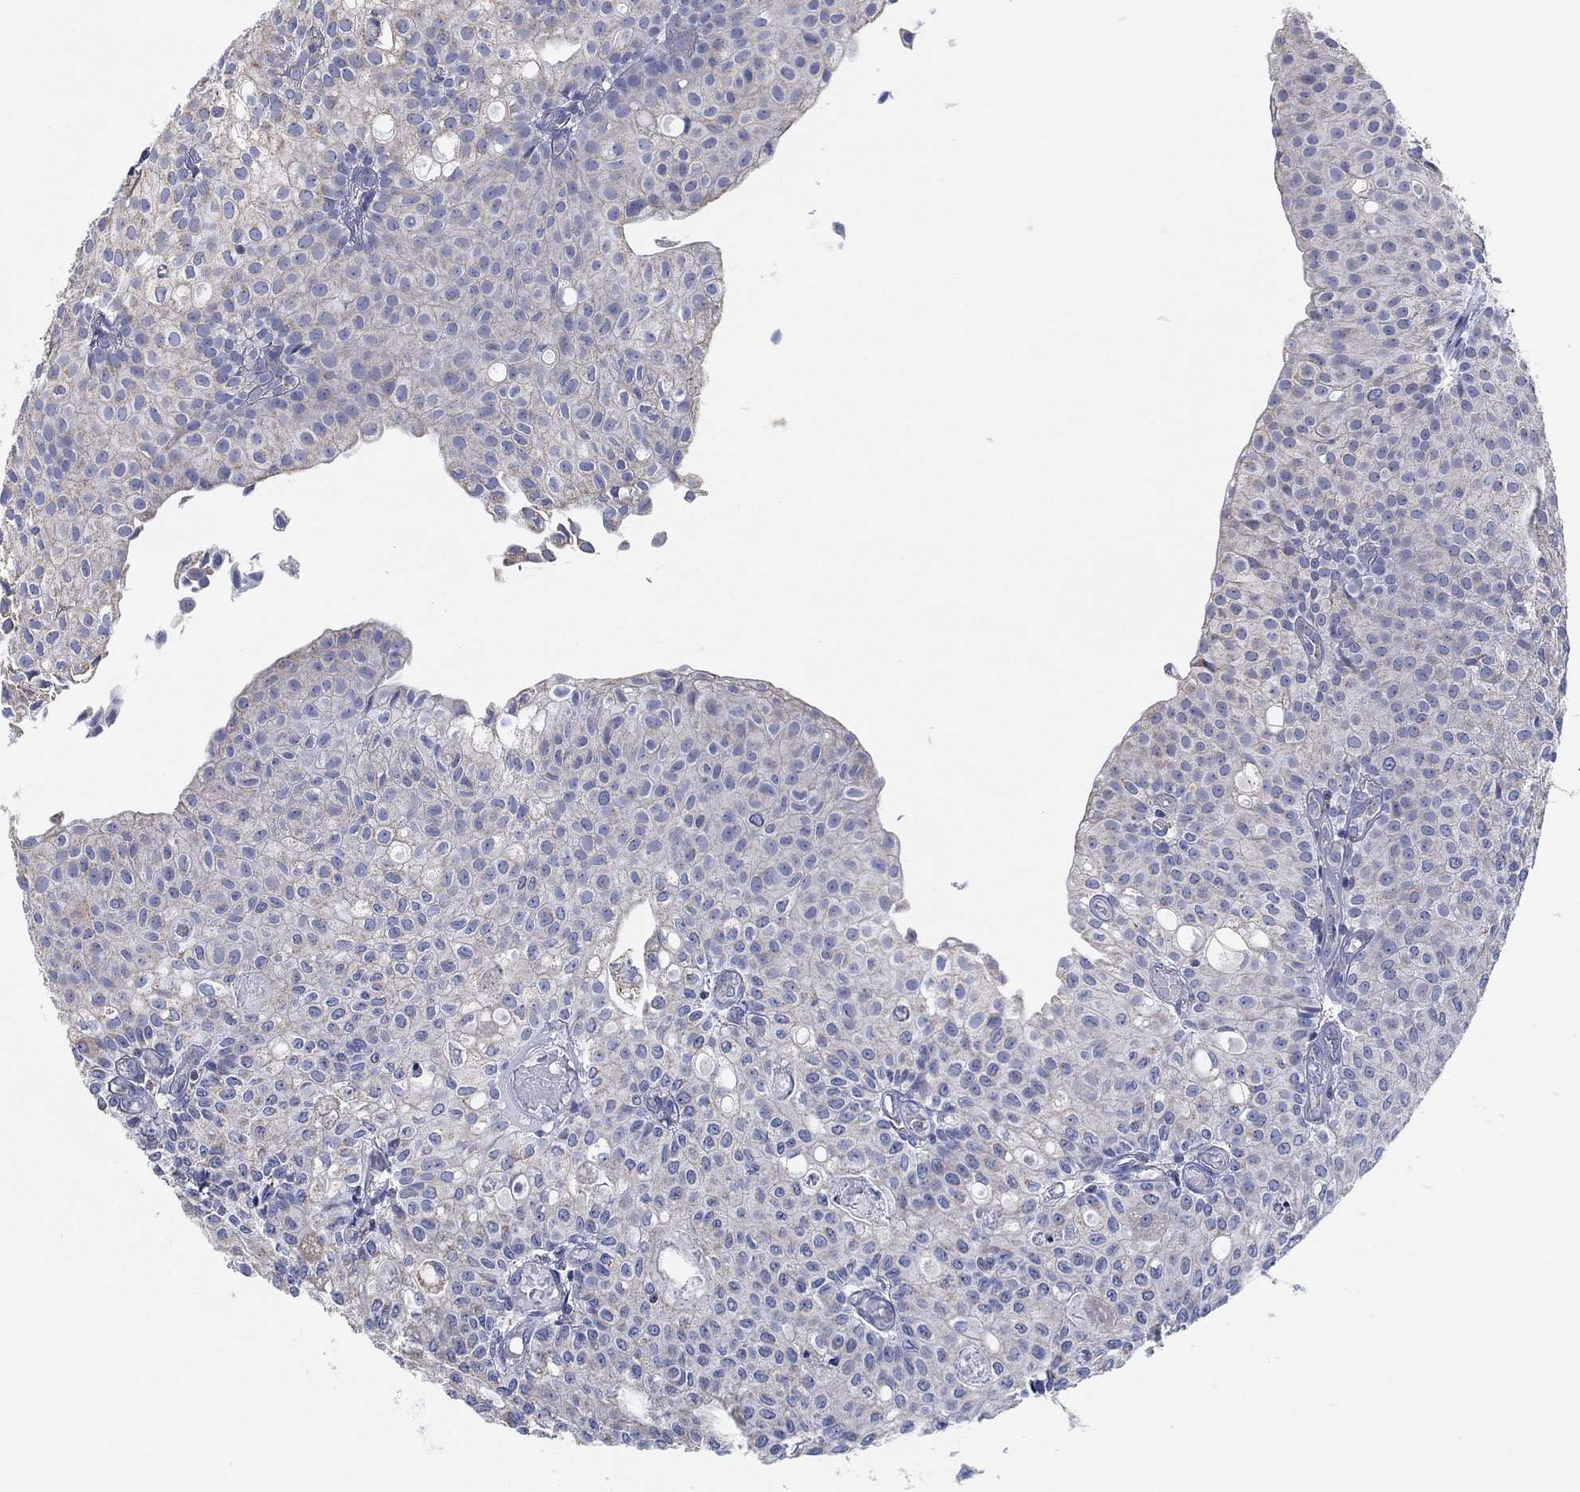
{"staining": {"intensity": "negative", "quantity": "none", "location": "none"}, "tissue": "urothelial cancer", "cell_type": "Tumor cells", "image_type": "cancer", "snomed": [{"axis": "morphology", "description": "Urothelial carcinoma, Low grade"}, {"axis": "topography", "description": "Urinary bladder"}], "caption": "Immunohistochemistry histopathology image of urothelial cancer stained for a protein (brown), which shows no expression in tumor cells.", "gene": "CFTR", "patient": {"sex": "male", "age": 89}}